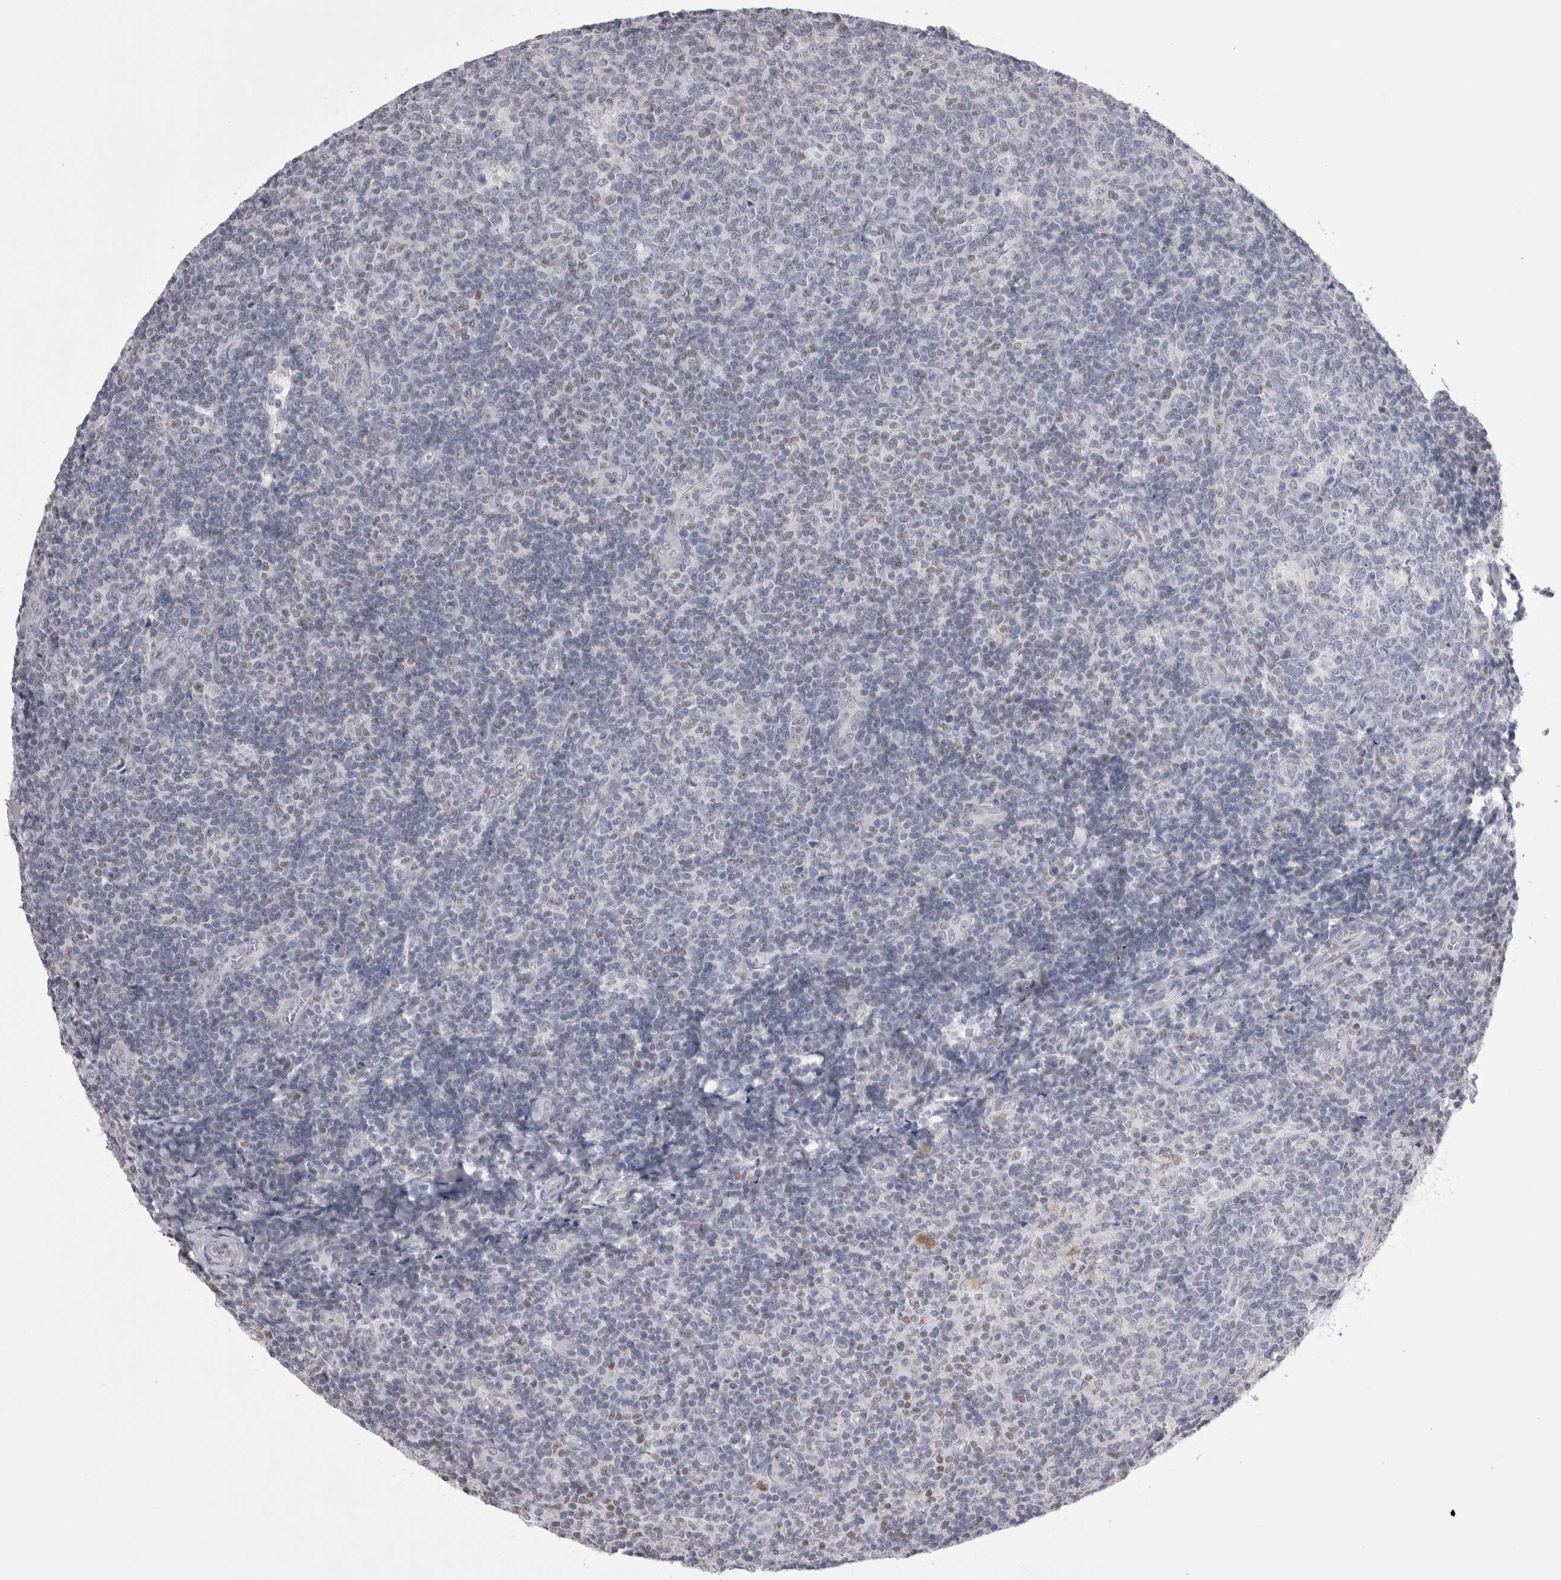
{"staining": {"intensity": "negative", "quantity": "none", "location": "none"}, "tissue": "tonsil", "cell_type": "Germinal center cells", "image_type": "normal", "snomed": [{"axis": "morphology", "description": "Normal tissue, NOS"}, {"axis": "topography", "description": "Tonsil"}], "caption": "An immunohistochemistry (IHC) micrograph of normal tonsil is shown. There is no staining in germinal center cells of tonsil.", "gene": "ZBTB7B", "patient": {"sex": "female", "age": 19}}